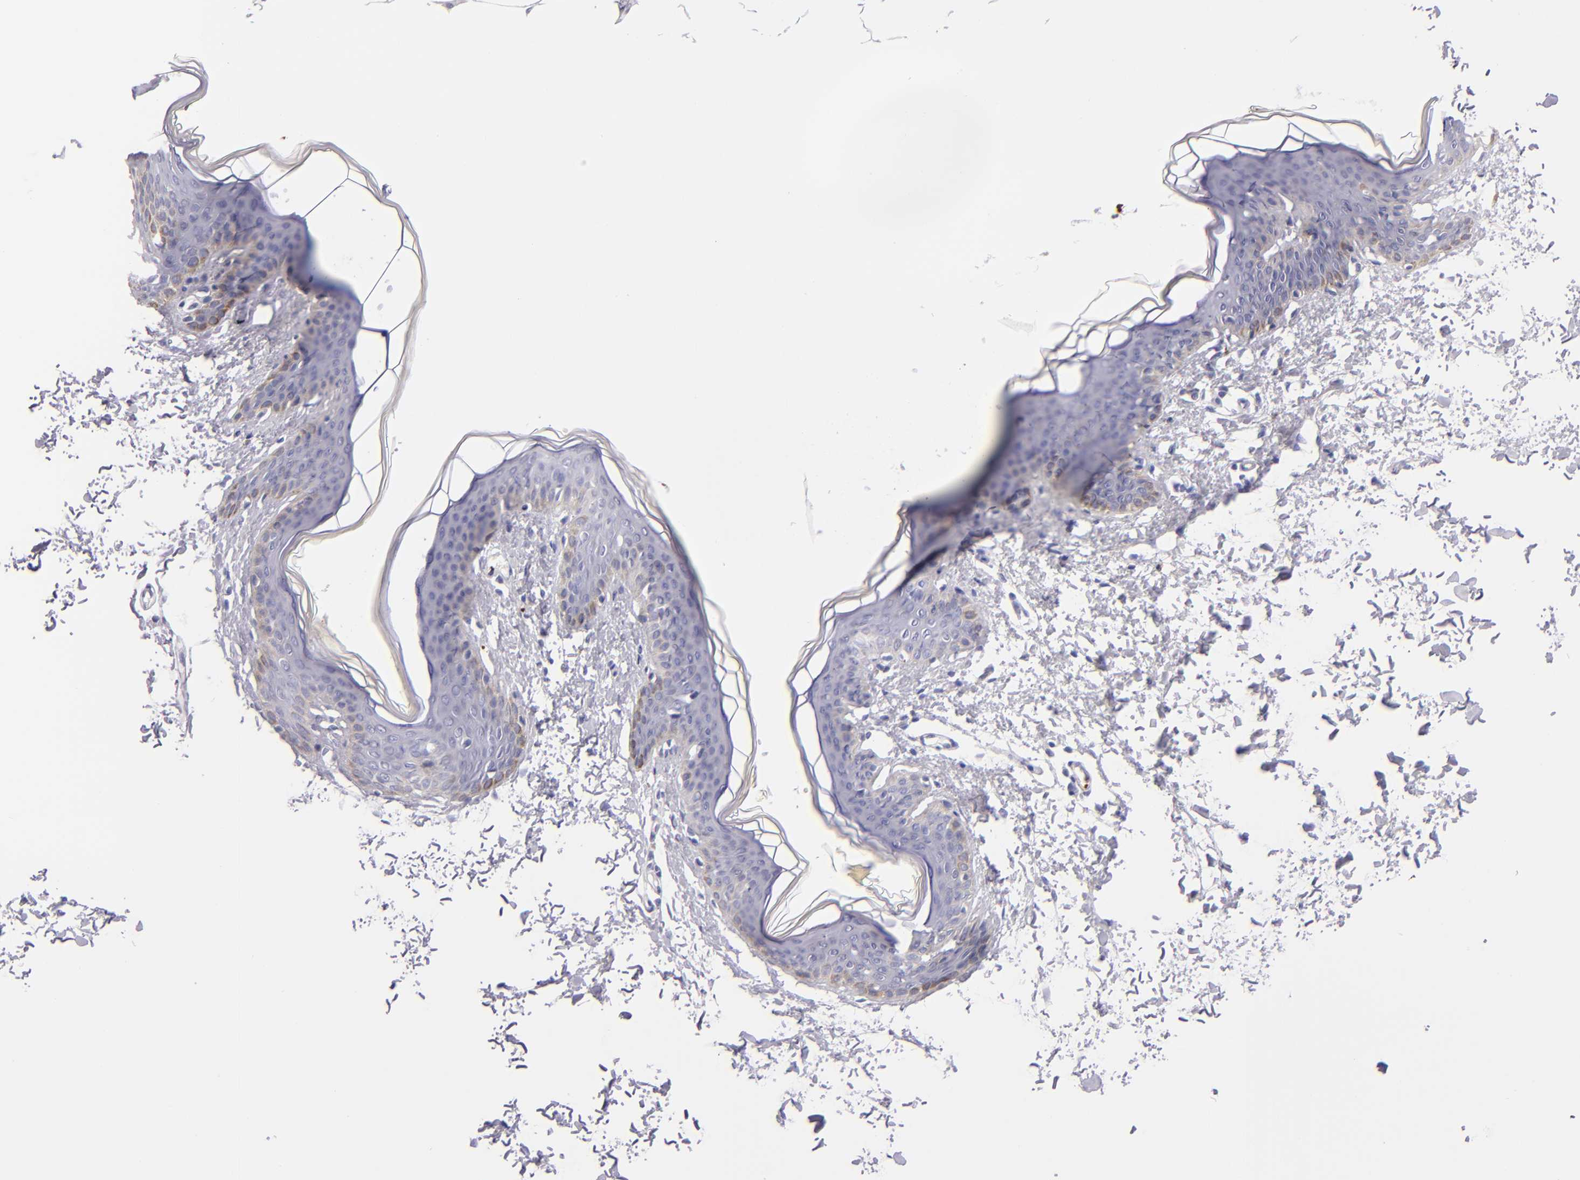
{"staining": {"intensity": "negative", "quantity": "none", "location": "none"}, "tissue": "skin", "cell_type": "Fibroblasts", "image_type": "normal", "snomed": [{"axis": "morphology", "description": "Normal tissue, NOS"}, {"axis": "topography", "description": "Skin"}], "caption": "Immunohistochemistry (IHC) photomicrograph of normal skin: skin stained with DAB exhibits no significant protein expression in fibroblasts.", "gene": "GP1BA", "patient": {"sex": "female", "age": 17}}